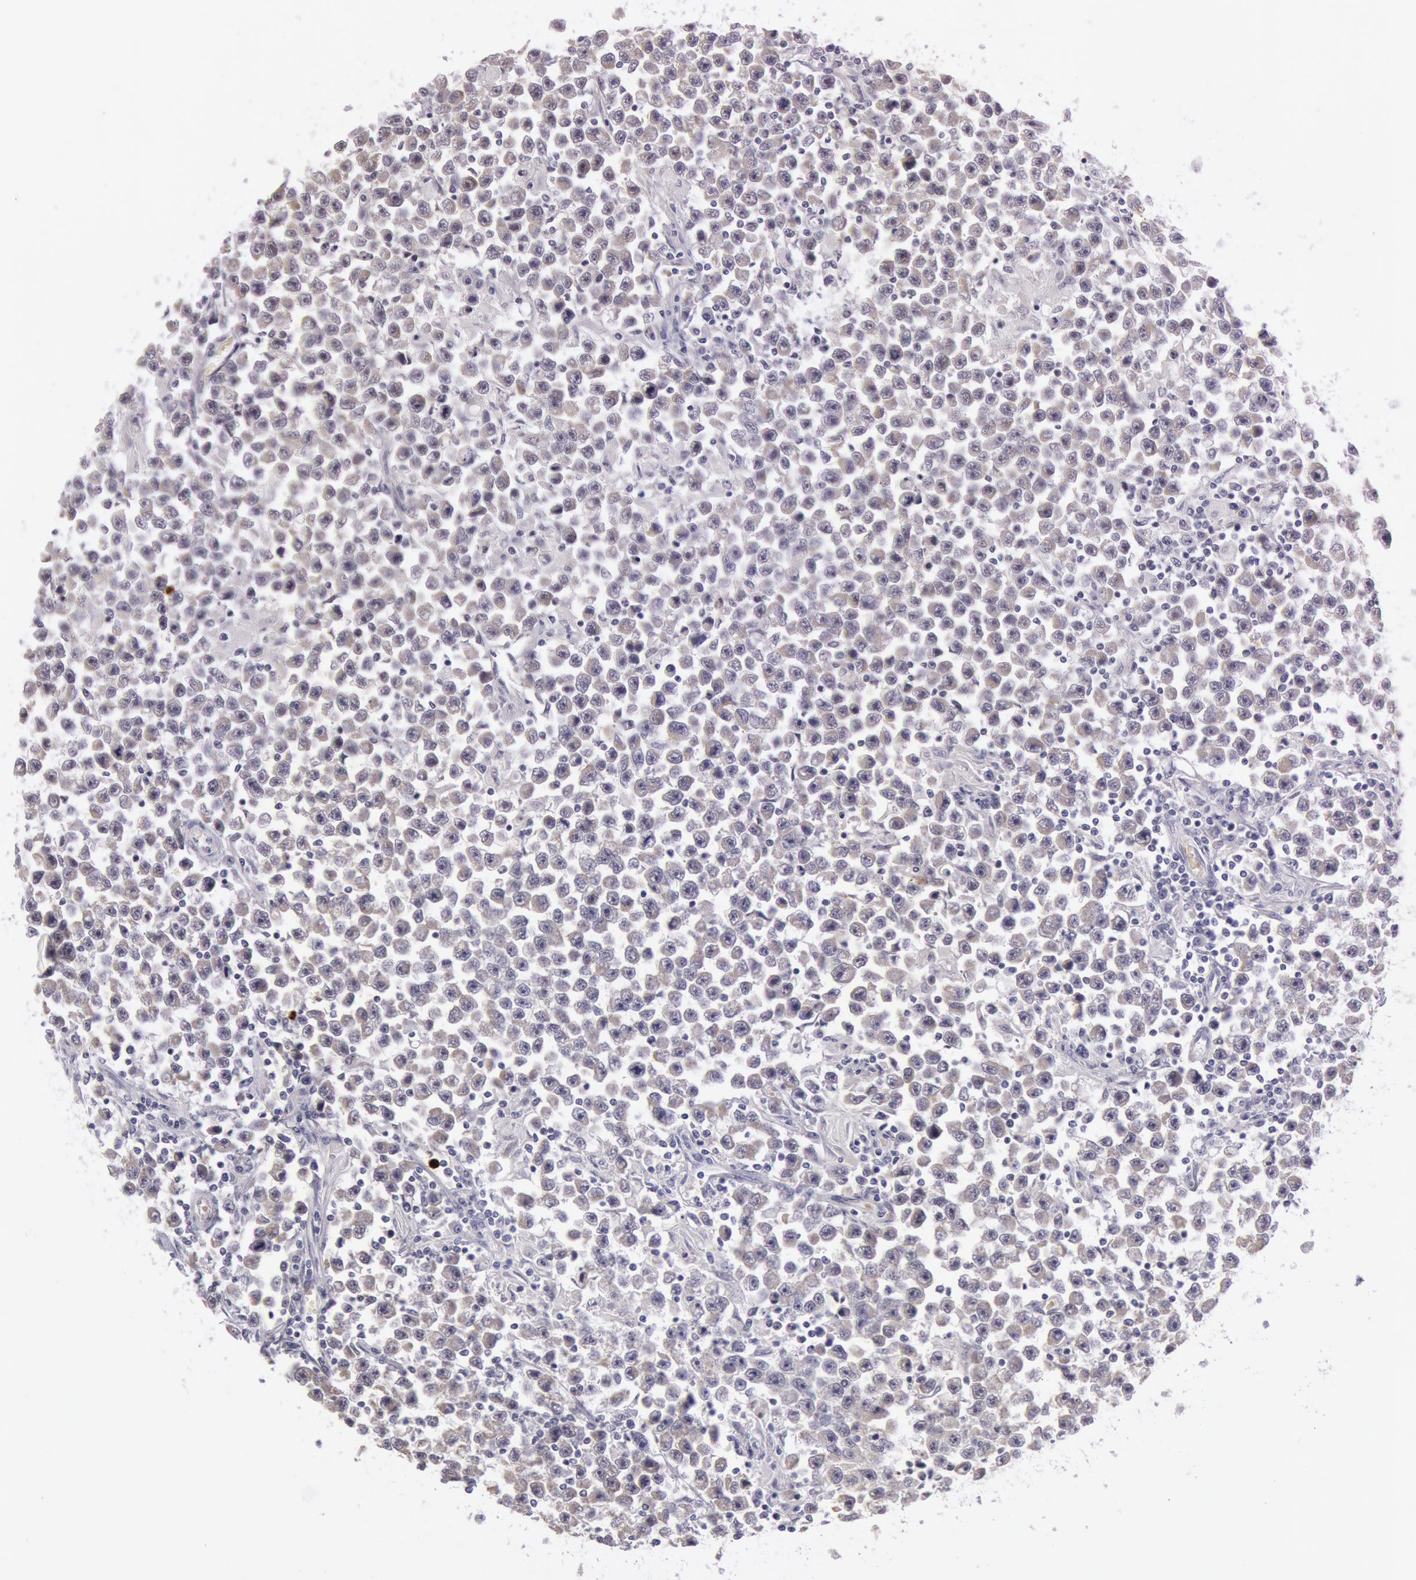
{"staining": {"intensity": "negative", "quantity": "none", "location": "none"}, "tissue": "testis cancer", "cell_type": "Tumor cells", "image_type": "cancer", "snomed": [{"axis": "morphology", "description": "Seminoma, NOS"}, {"axis": "topography", "description": "Testis"}], "caption": "IHC of human testis cancer (seminoma) displays no staining in tumor cells. Nuclei are stained in blue.", "gene": "KDM6A", "patient": {"sex": "male", "age": 33}}